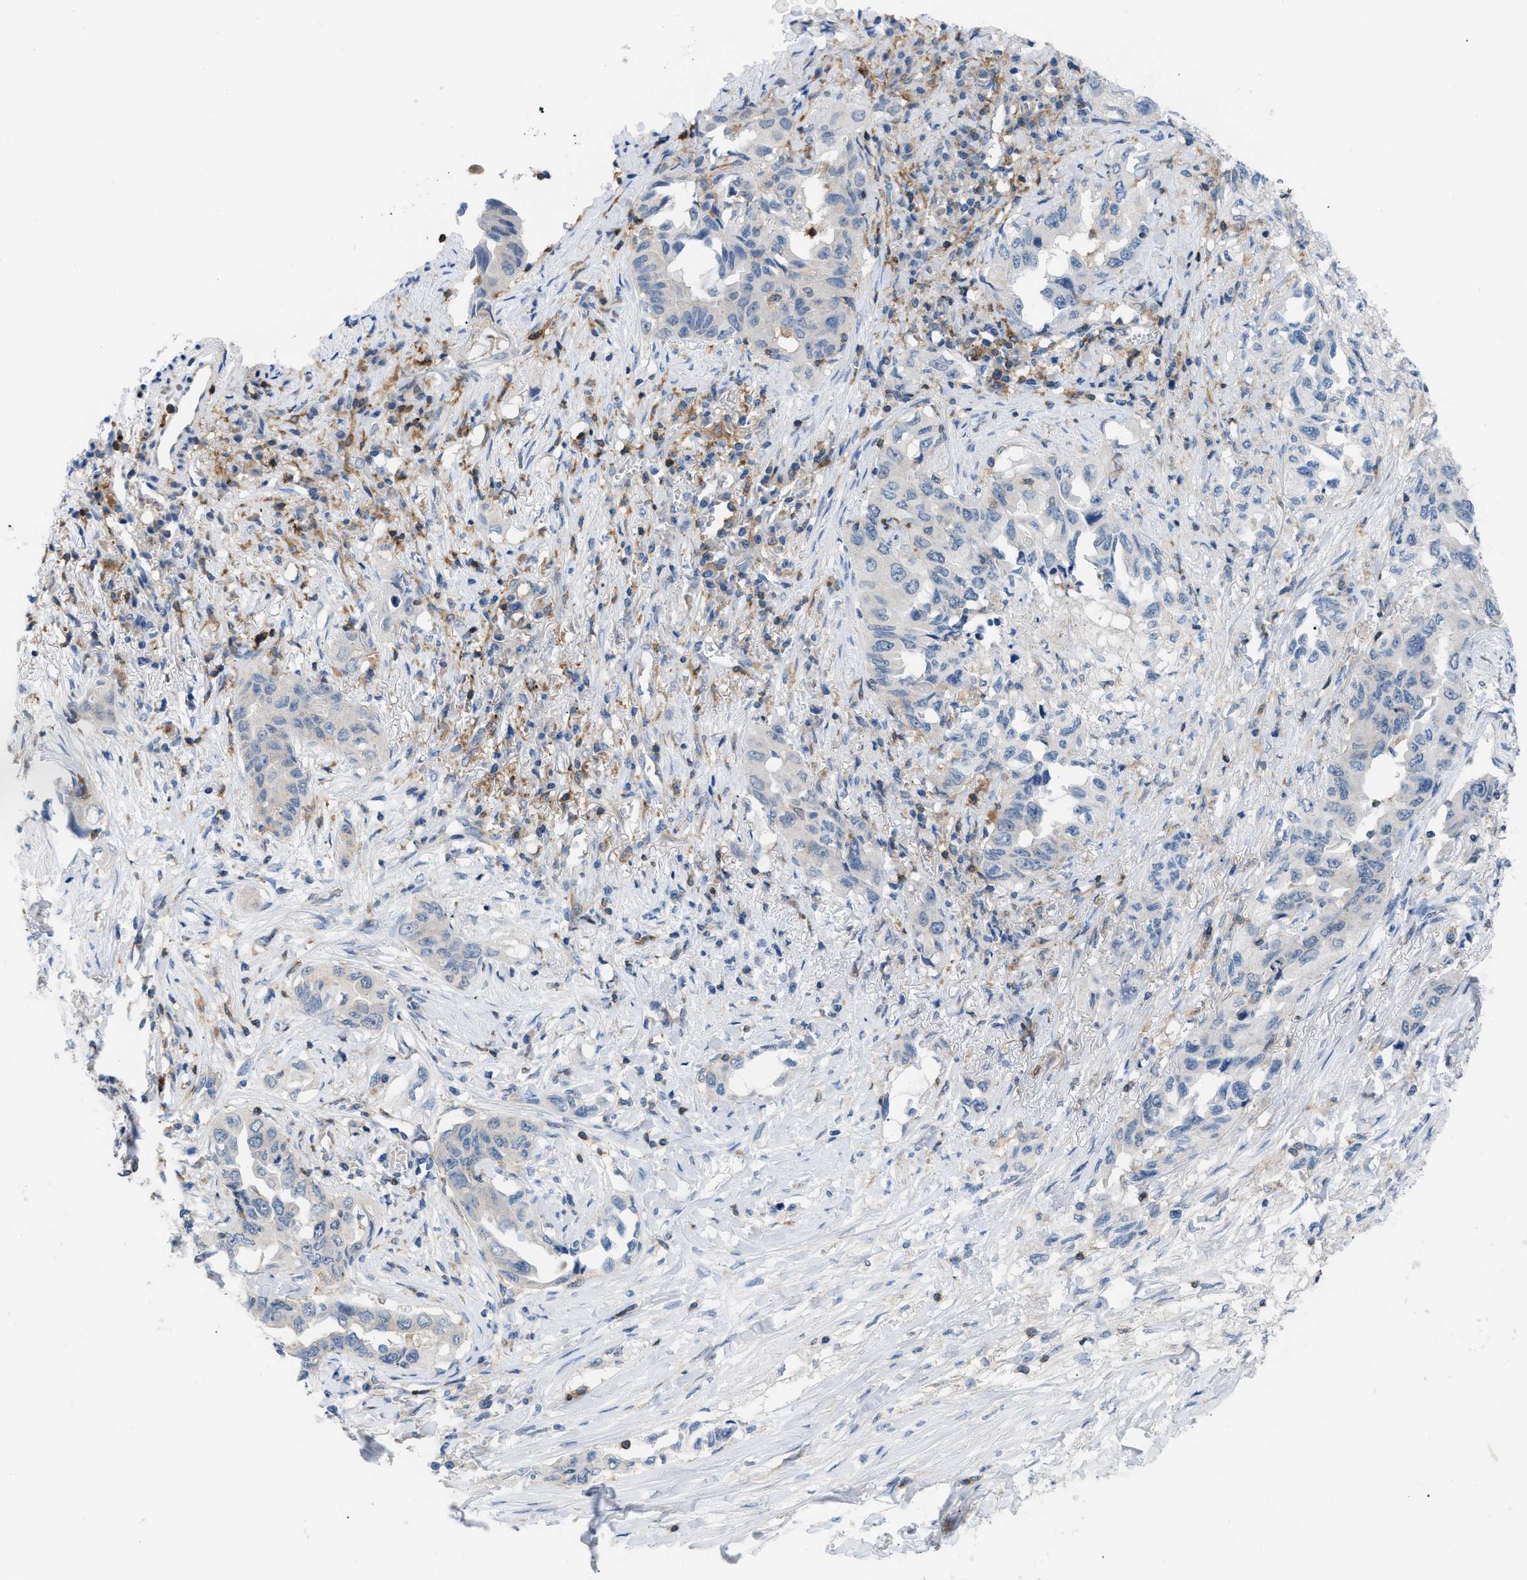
{"staining": {"intensity": "negative", "quantity": "none", "location": "none"}, "tissue": "lung cancer", "cell_type": "Tumor cells", "image_type": "cancer", "snomed": [{"axis": "morphology", "description": "Adenocarcinoma, NOS"}, {"axis": "topography", "description": "Lung"}], "caption": "Tumor cells show no significant expression in lung adenocarcinoma. (DAB IHC with hematoxylin counter stain).", "gene": "INPP5D", "patient": {"sex": "female", "age": 51}}